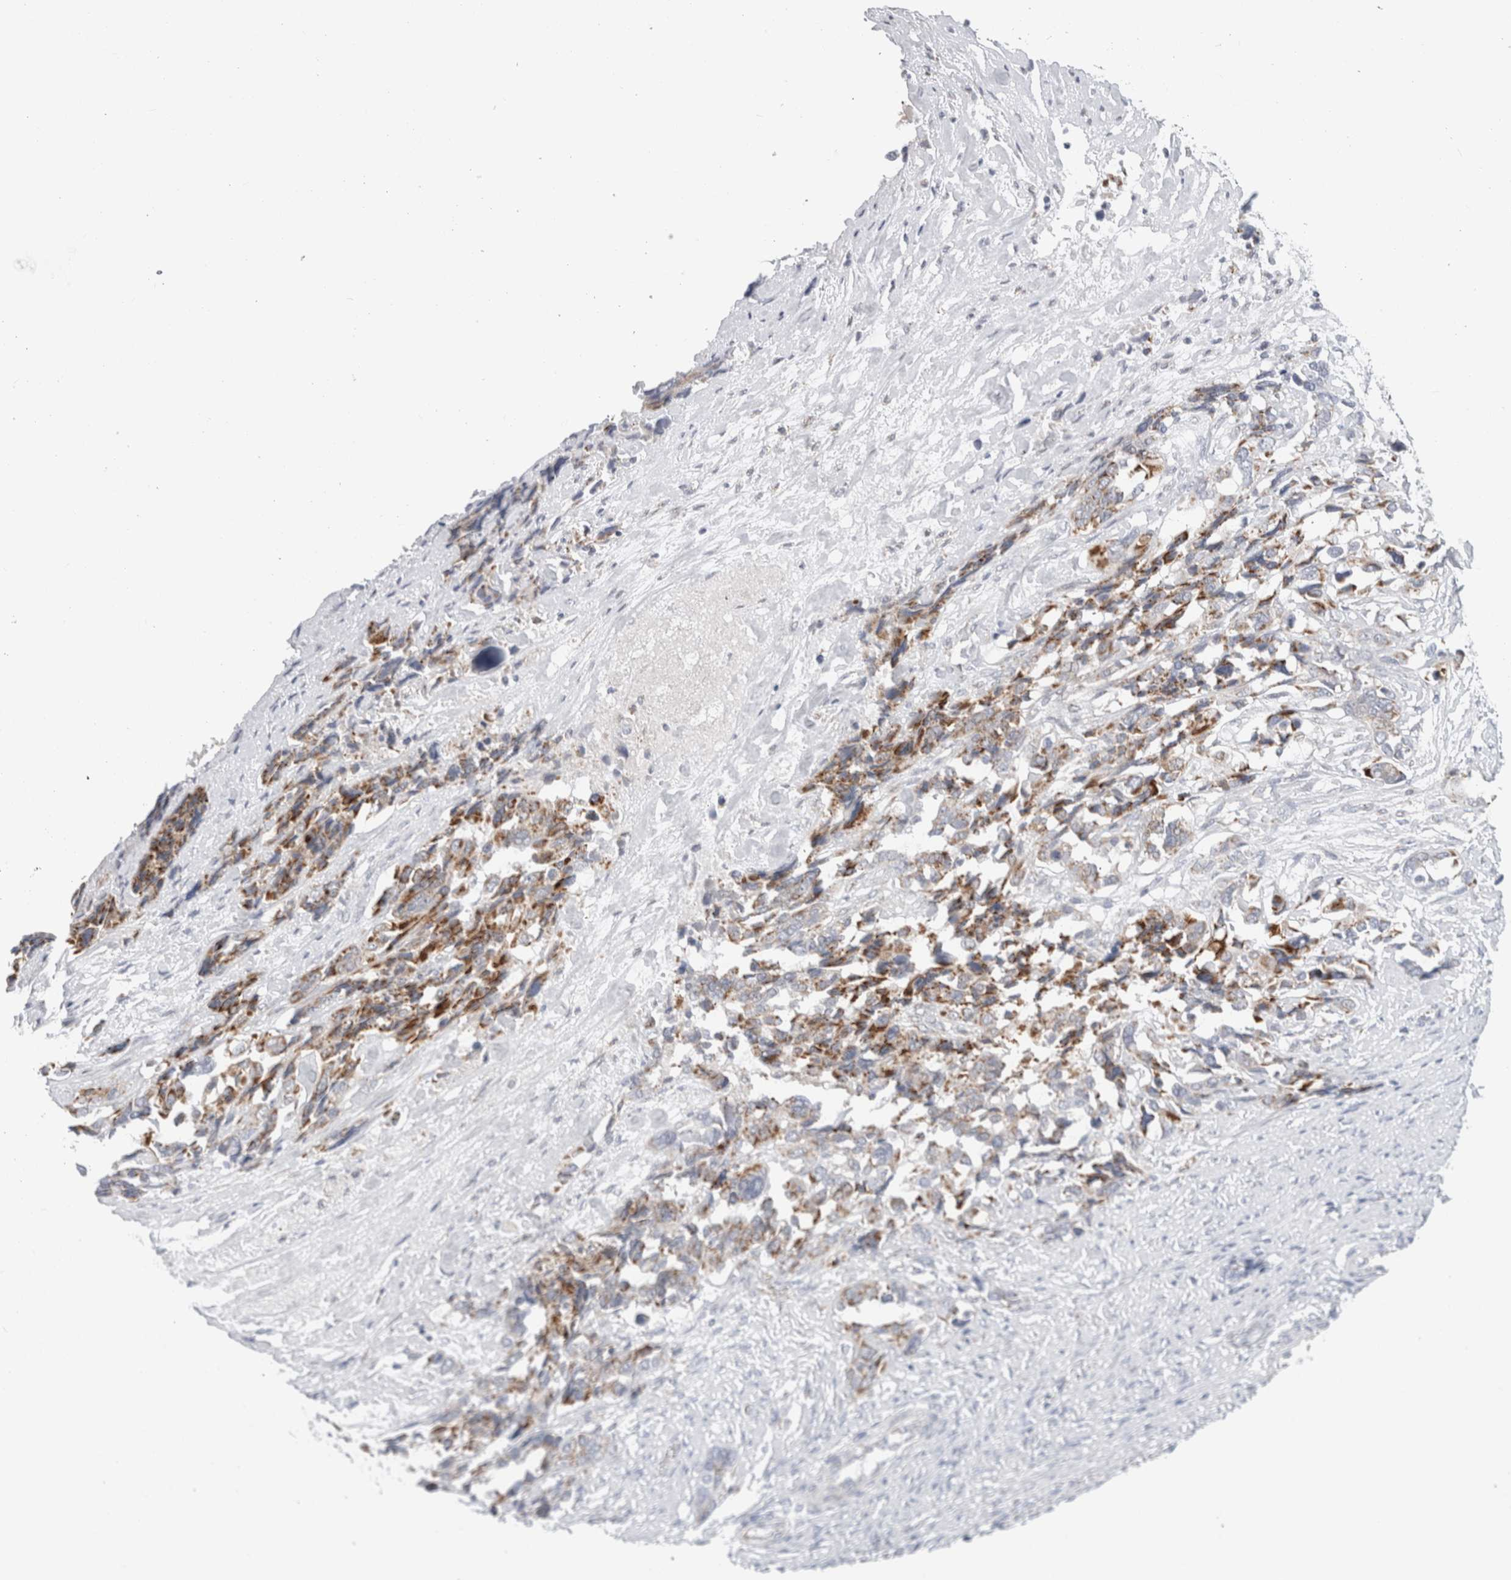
{"staining": {"intensity": "moderate", "quantity": ">75%", "location": "cytoplasmic/membranous"}, "tissue": "ovarian cancer", "cell_type": "Tumor cells", "image_type": "cancer", "snomed": [{"axis": "morphology", "description": "Cystadenocarcinoma, serous, NOS"}, {"axis": "topography", "description": "Ovary"}], "caption": "Tumor cells display medium levels of moderate cytoplasmic/membranous staining in about >75% of cells in serous cystadenocarcinoma (ovarian).", "gene": "FAHD1", "patient": {"sex": "female", "age": 44}}